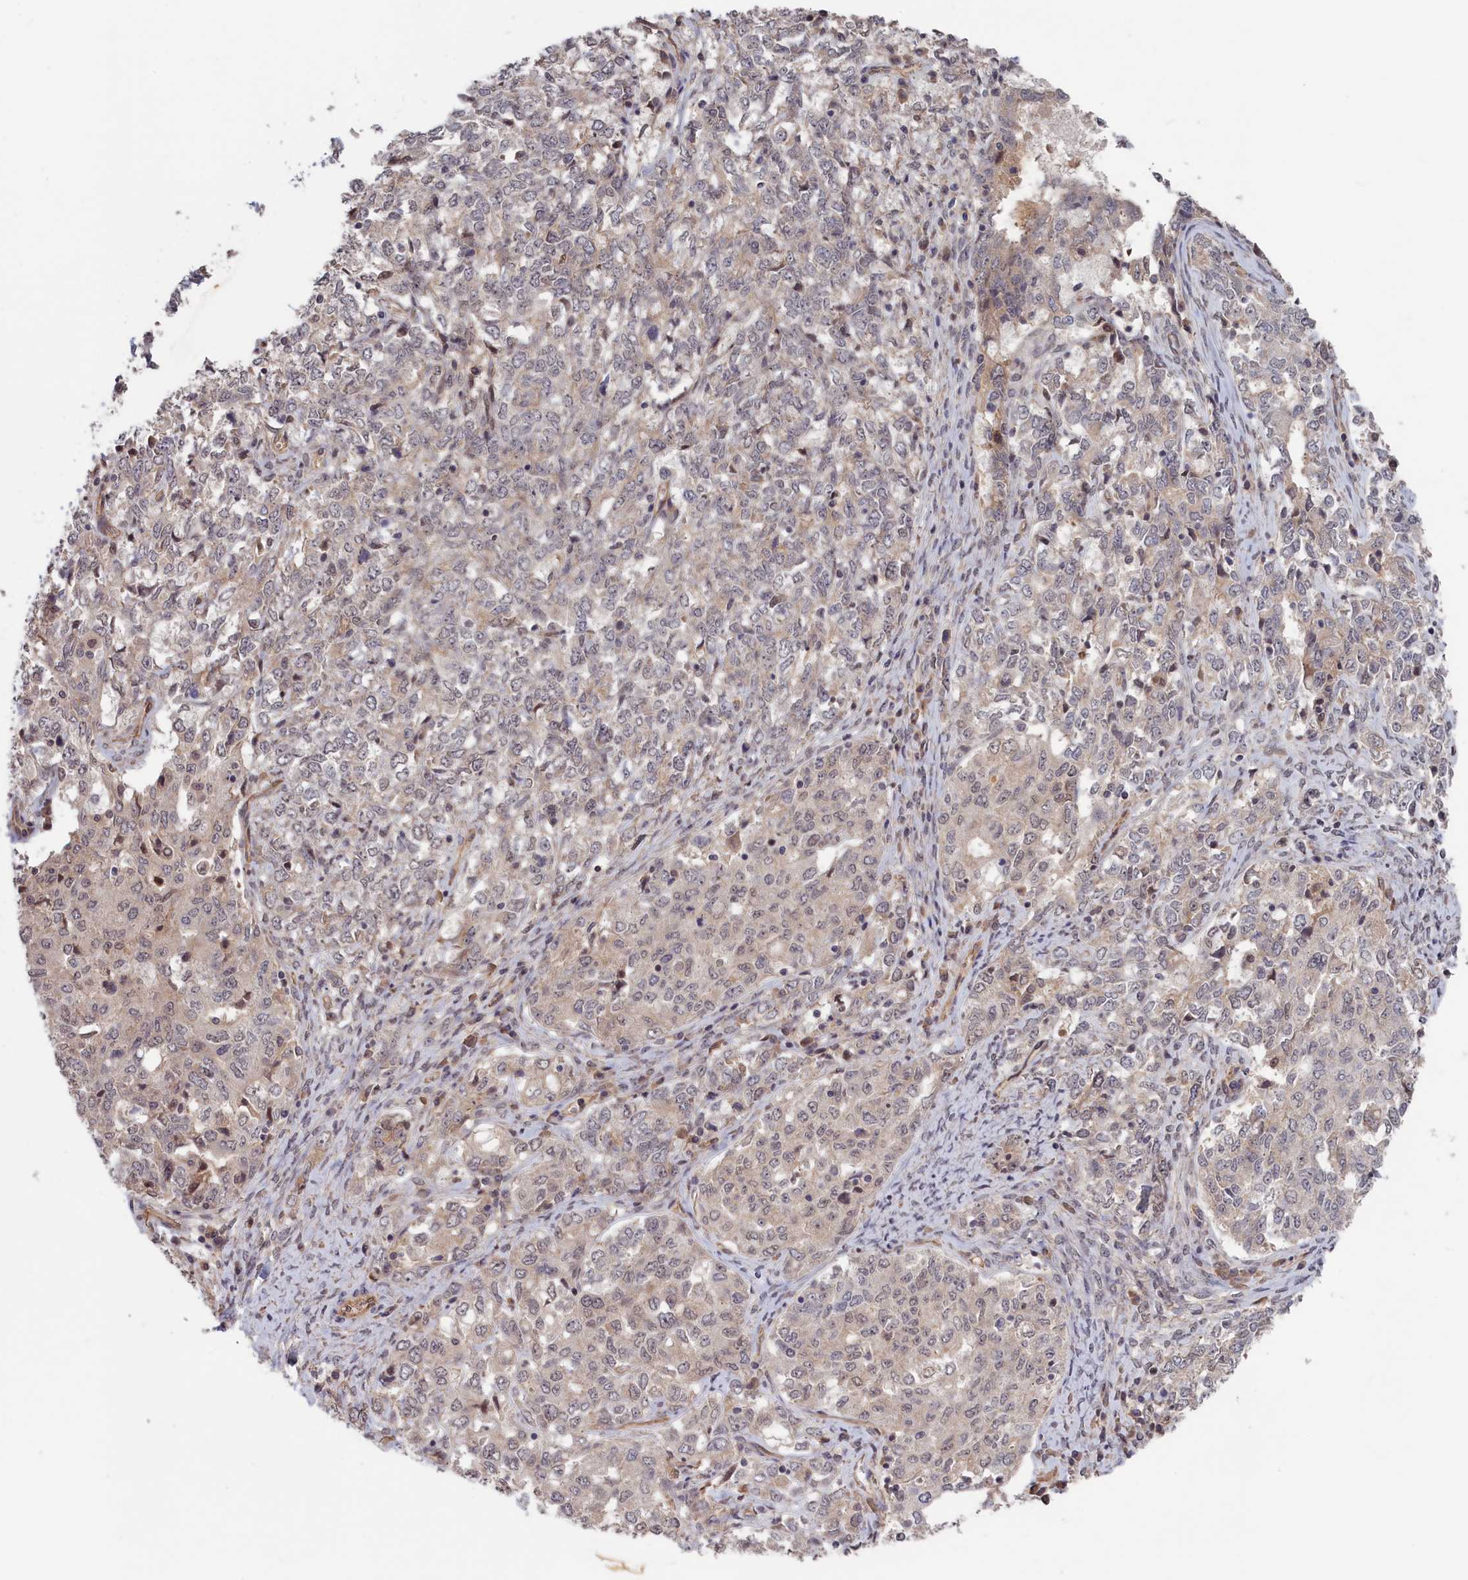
{"staining": {"intensity": "negative", "quantity": "none", "location": "none"}, "tissue": "ovarian cancer", "cell_type": "Tumor cells", "image_type": "cancer", "snomed": [{"axis": "morphology", "description": "Carcinoma, endometroid"}, {"axis": "topography", "description": "Ovary"}], "caption": "Histopathology image shows no significant protein expression in tumor cells of ovarian cancer (endometroid carcinoma).", "gene": "PLP2", "patient": {"sex": "female", "age": 62}}